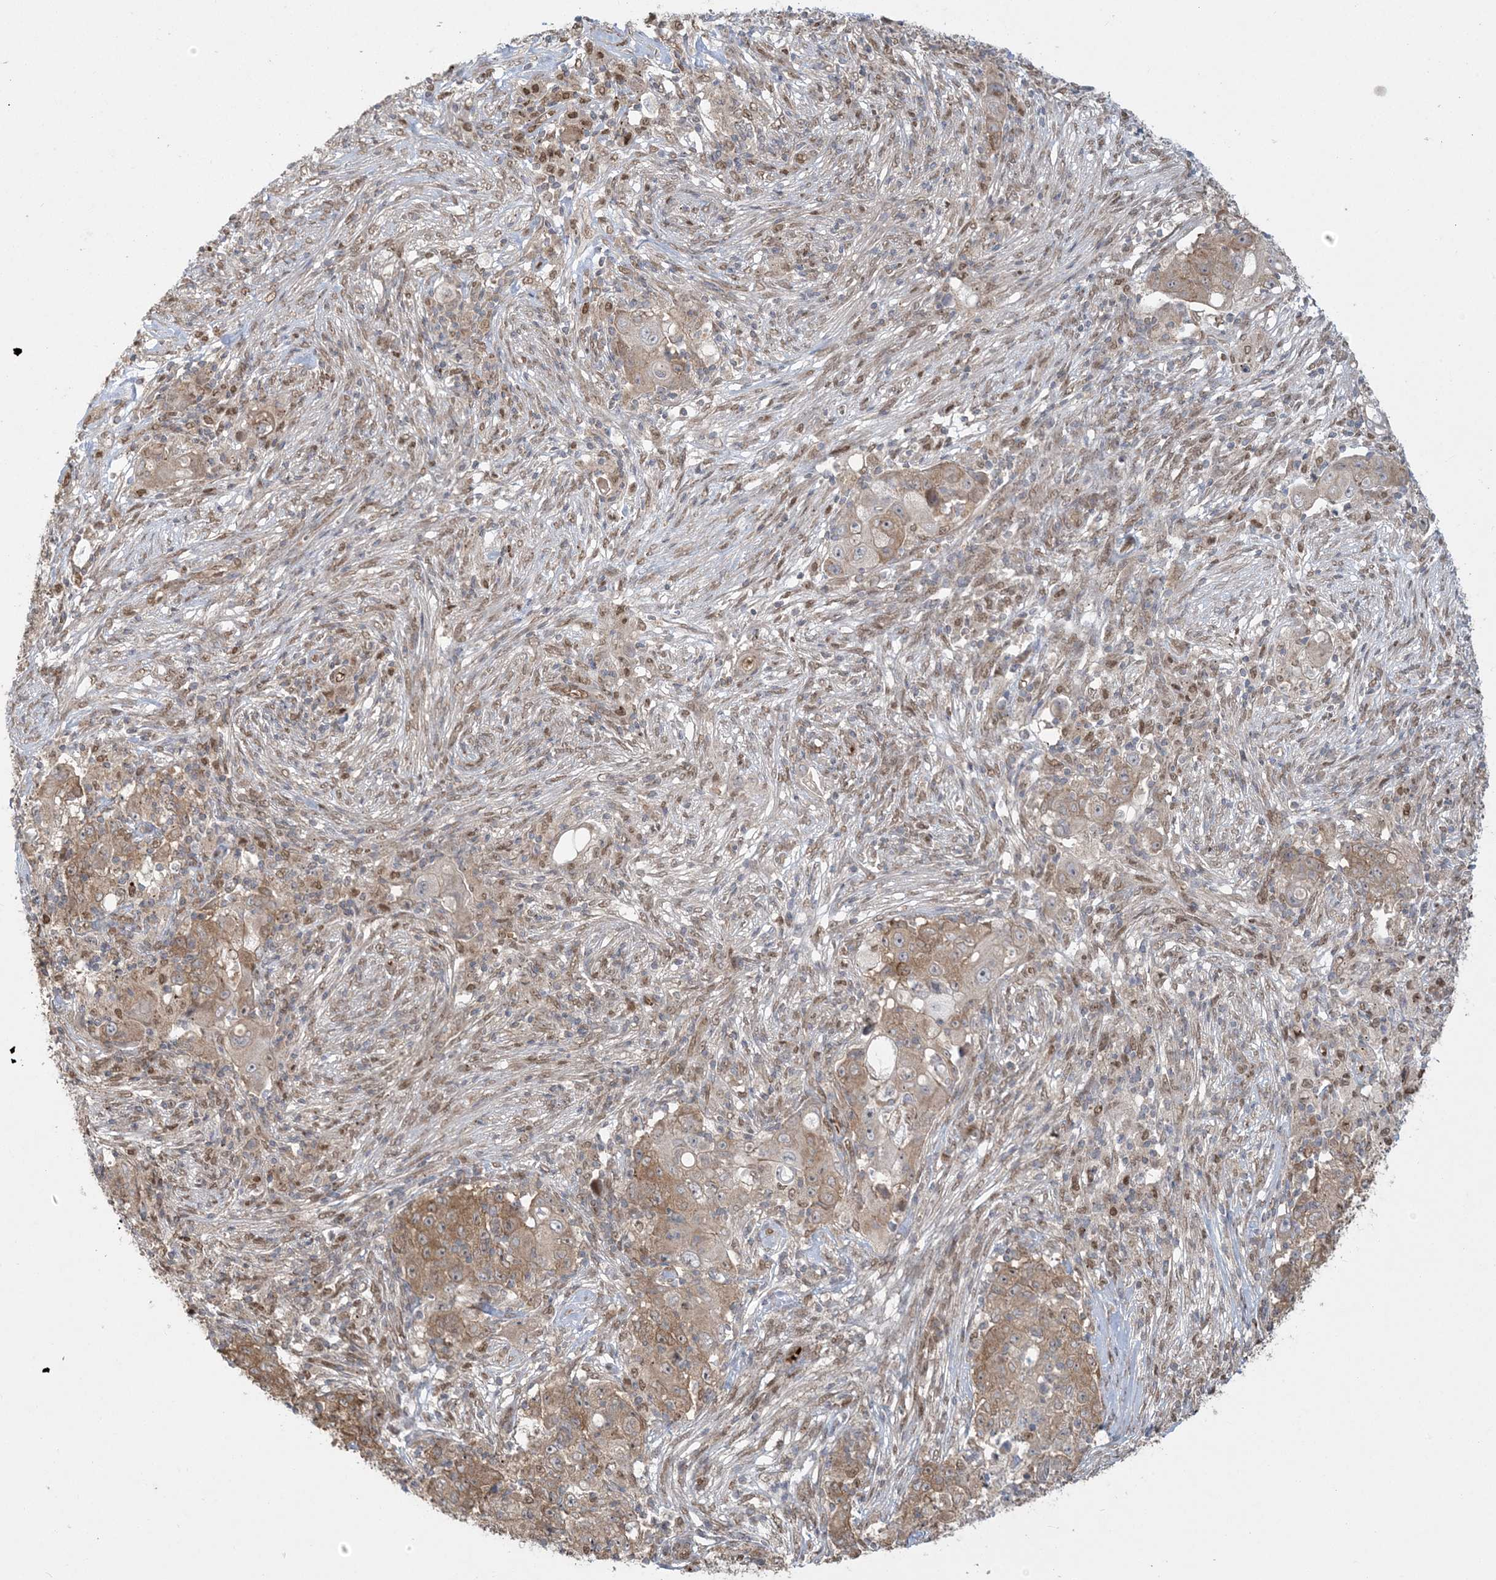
{"staining": {"intensity": "moderate", "quantity": ">75%", "location": "cytoplasmic/membranous"}, "tissue": "ovarian cancer", "cell_type": "Tumor cells", "image_type": "cancer", "snomed": [{"axis": "morphology", "description": "Carcinoma, endometroid"}, {"axis": "topography", "description": "Ovary"}], "caption": "Ovarian cancer (endometroid carcinoma) stained with a brown dye reveals moderate cytoplasmic/membranous positive expression in about >75% of tumor cells.", "gene": "ABCF3", "patient": {"sex": "female", "age": 42}}